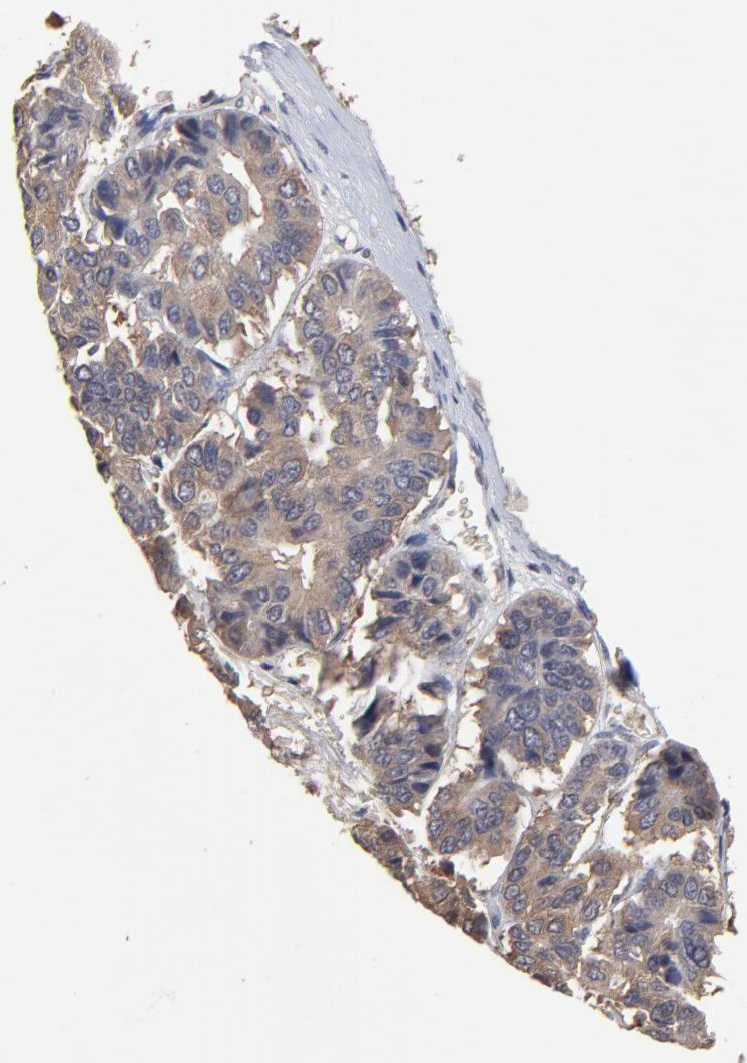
{"staining": {"intensity": "weak", "quantity": ">75%", "location": "cytoplasmic/membranous"}, "tissue": "pancreatic cancer", "cell_type": "Tumor cells", "image_type": "cancer", "snomed": [{"axis": "morphology", "description": "Adenocarcinoma, NOS"}, {"axis": "topography", "description": "Pancreas"}], "caption": "Protein expression analysis of pancreatic cancer exhibits weak cytoplasmic/membranous expression in approximately >75% of tumor cells.", "gene": "CCT2", "patient": {"sex": "male", "age": 50}}